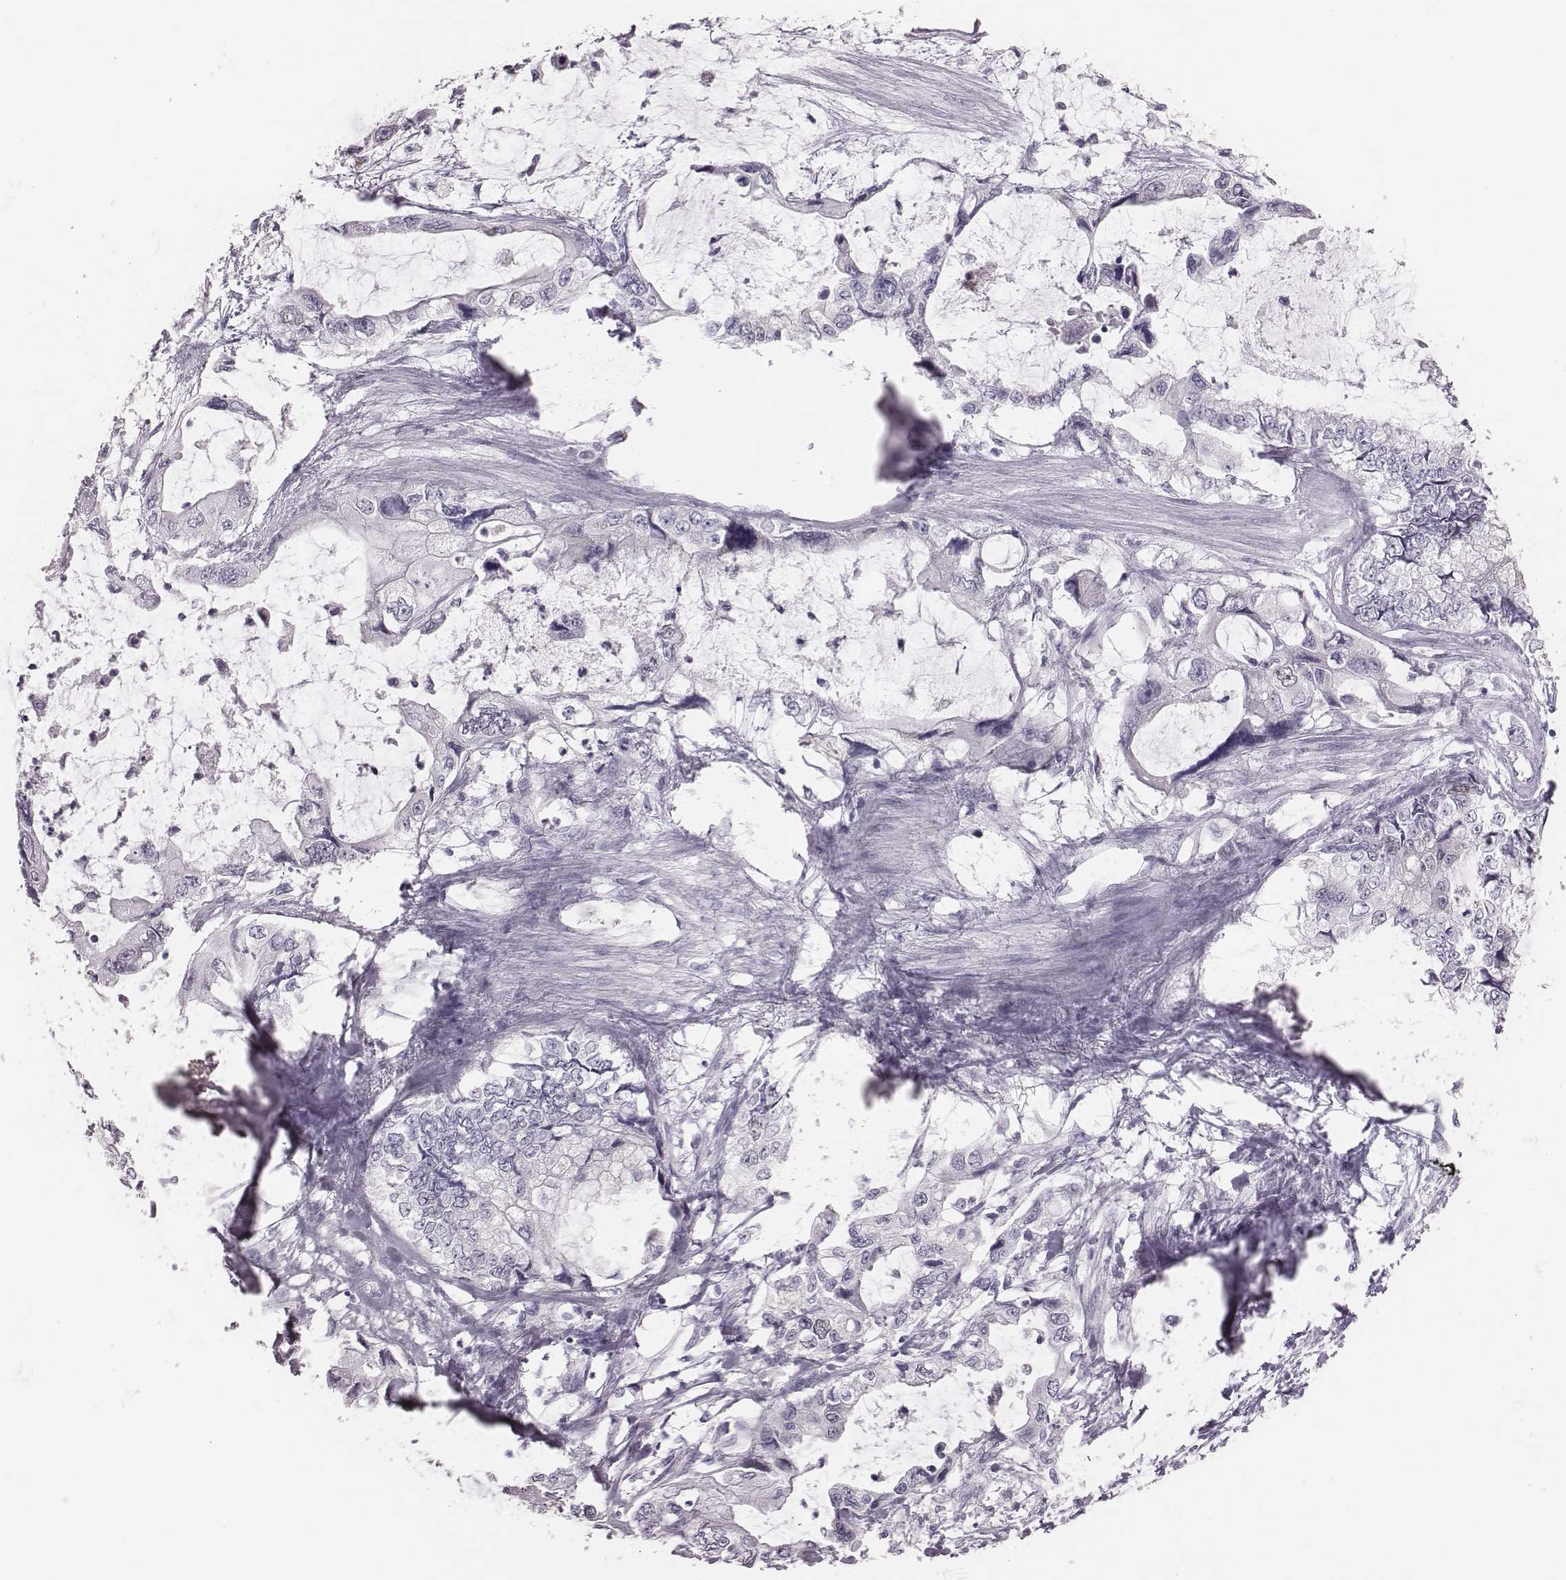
{"staining": {"intensity": "negative", "quantity": "none", "location": "none"}, "tissue": "stomach cancer", "cell_type": "Tumor cells", "image_type": "cancer", "snomed": [{"axis": "morphology", "description": "Adenocarcinoma, NOS"}, {"axis": "topography", "description": "Pancreas"}, {"axis": "topography", "description": "Stomach, upper"}, {"axis": "topography", "description": "Stomach"}], "caption": "Human stomach cancer stained for a protein using immunohistochemistry shows no positivity in tumor cells.", "gene": "PBK", "patient": {"sex": "male", "age": 77}}